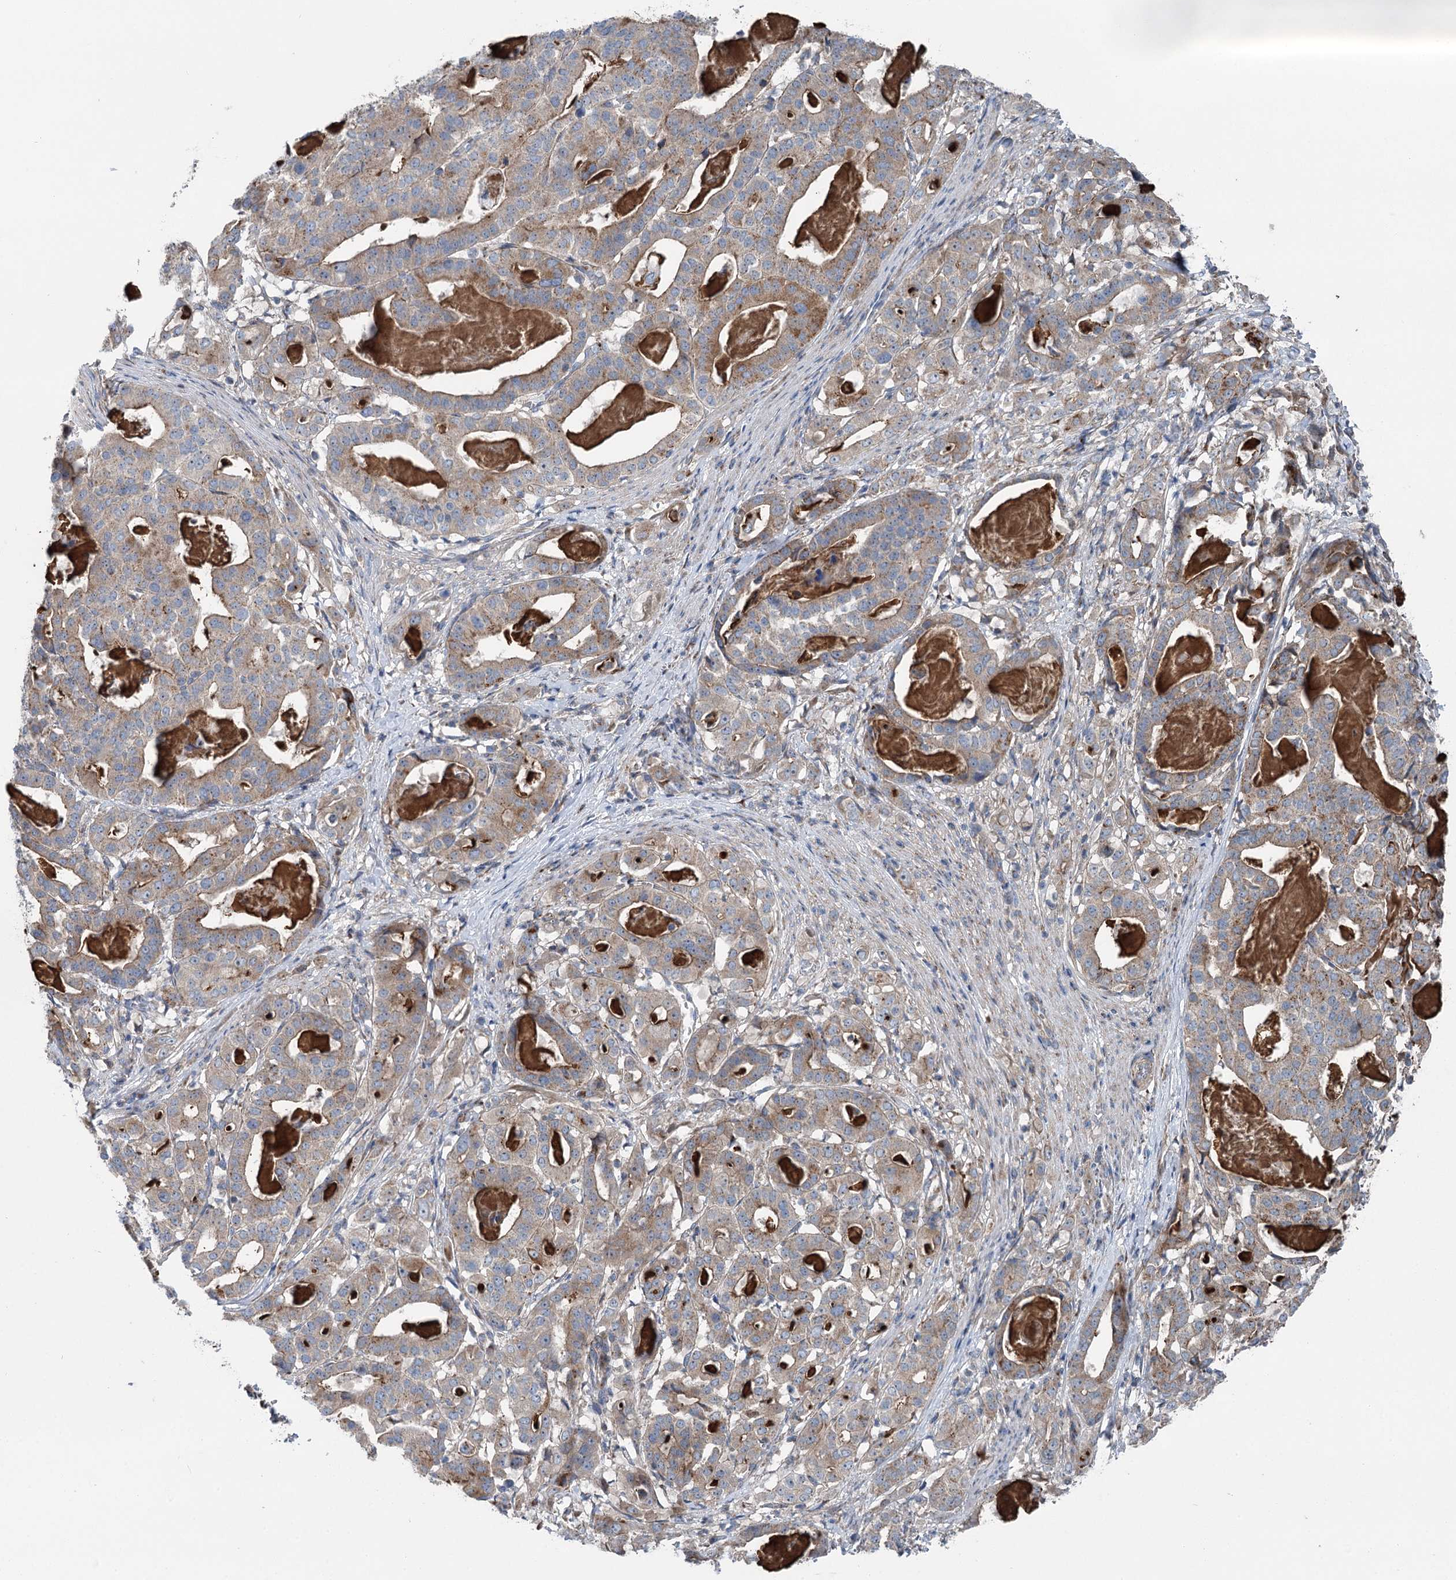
{"staining": {"intensity": "weak", "quantity": ">75%", "location": "cytoplasmic/membranous"}, "tissue": "stomach cancer", "cell_type": "Tumor cells", "image_type": "cancer", "snomed": [{"axis": "morphology", "description": "Adenocarcinoma, NOS"}, {"axis": "topography", "description": "Stomach"}], "caption": "IHC (DAB) staining of human adenocarcinoma (stomach) shows weak cytoplasmic/membranous protein staining in about >75% of tumor cells. The staining is performed using DAB brown chromogen to label protein expression. The nuclei are counter-stained blue using hematoxylin.", "gene": "MARK2", "patient": {"sex": "male", "age": 48}}